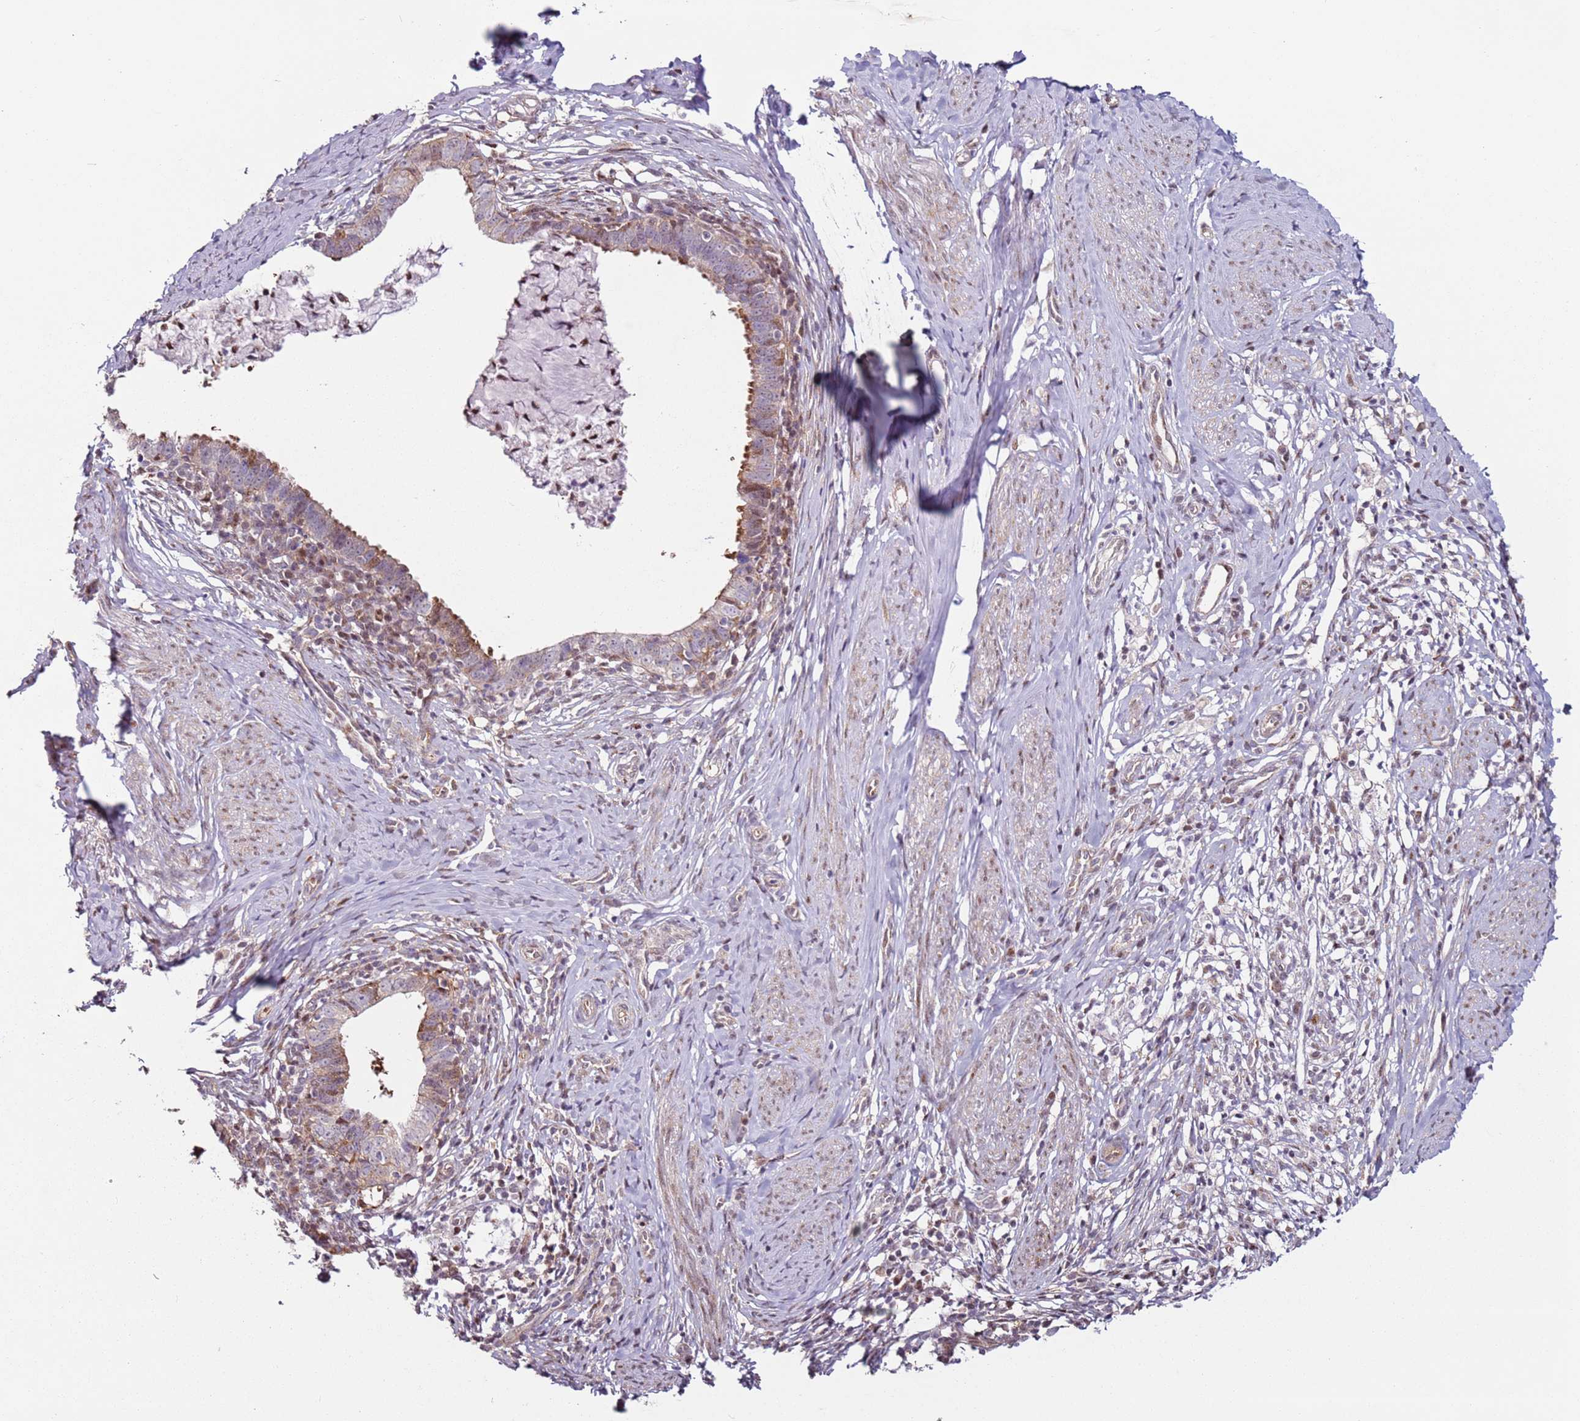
{"staining": {"intensity": "moderate", "quantity": "<25%", "location": "cytoplasmic/membranous"}, "tissue": "cervical cancer", "cell_type": "Tumor cells", "image_type": "cancer", "snomed": [{"axis": "morphology", "description": "Adenocarcinoma, NOS"}, {"axis": "topography", "description": "Cervix"}], "caption": "Moderate cytoplasmic/membranous expression is identified in about <25% of tumor cells in cervical cancer.", "gene": "PSMD4", "patient": {"sex": "female", "age": 36}}